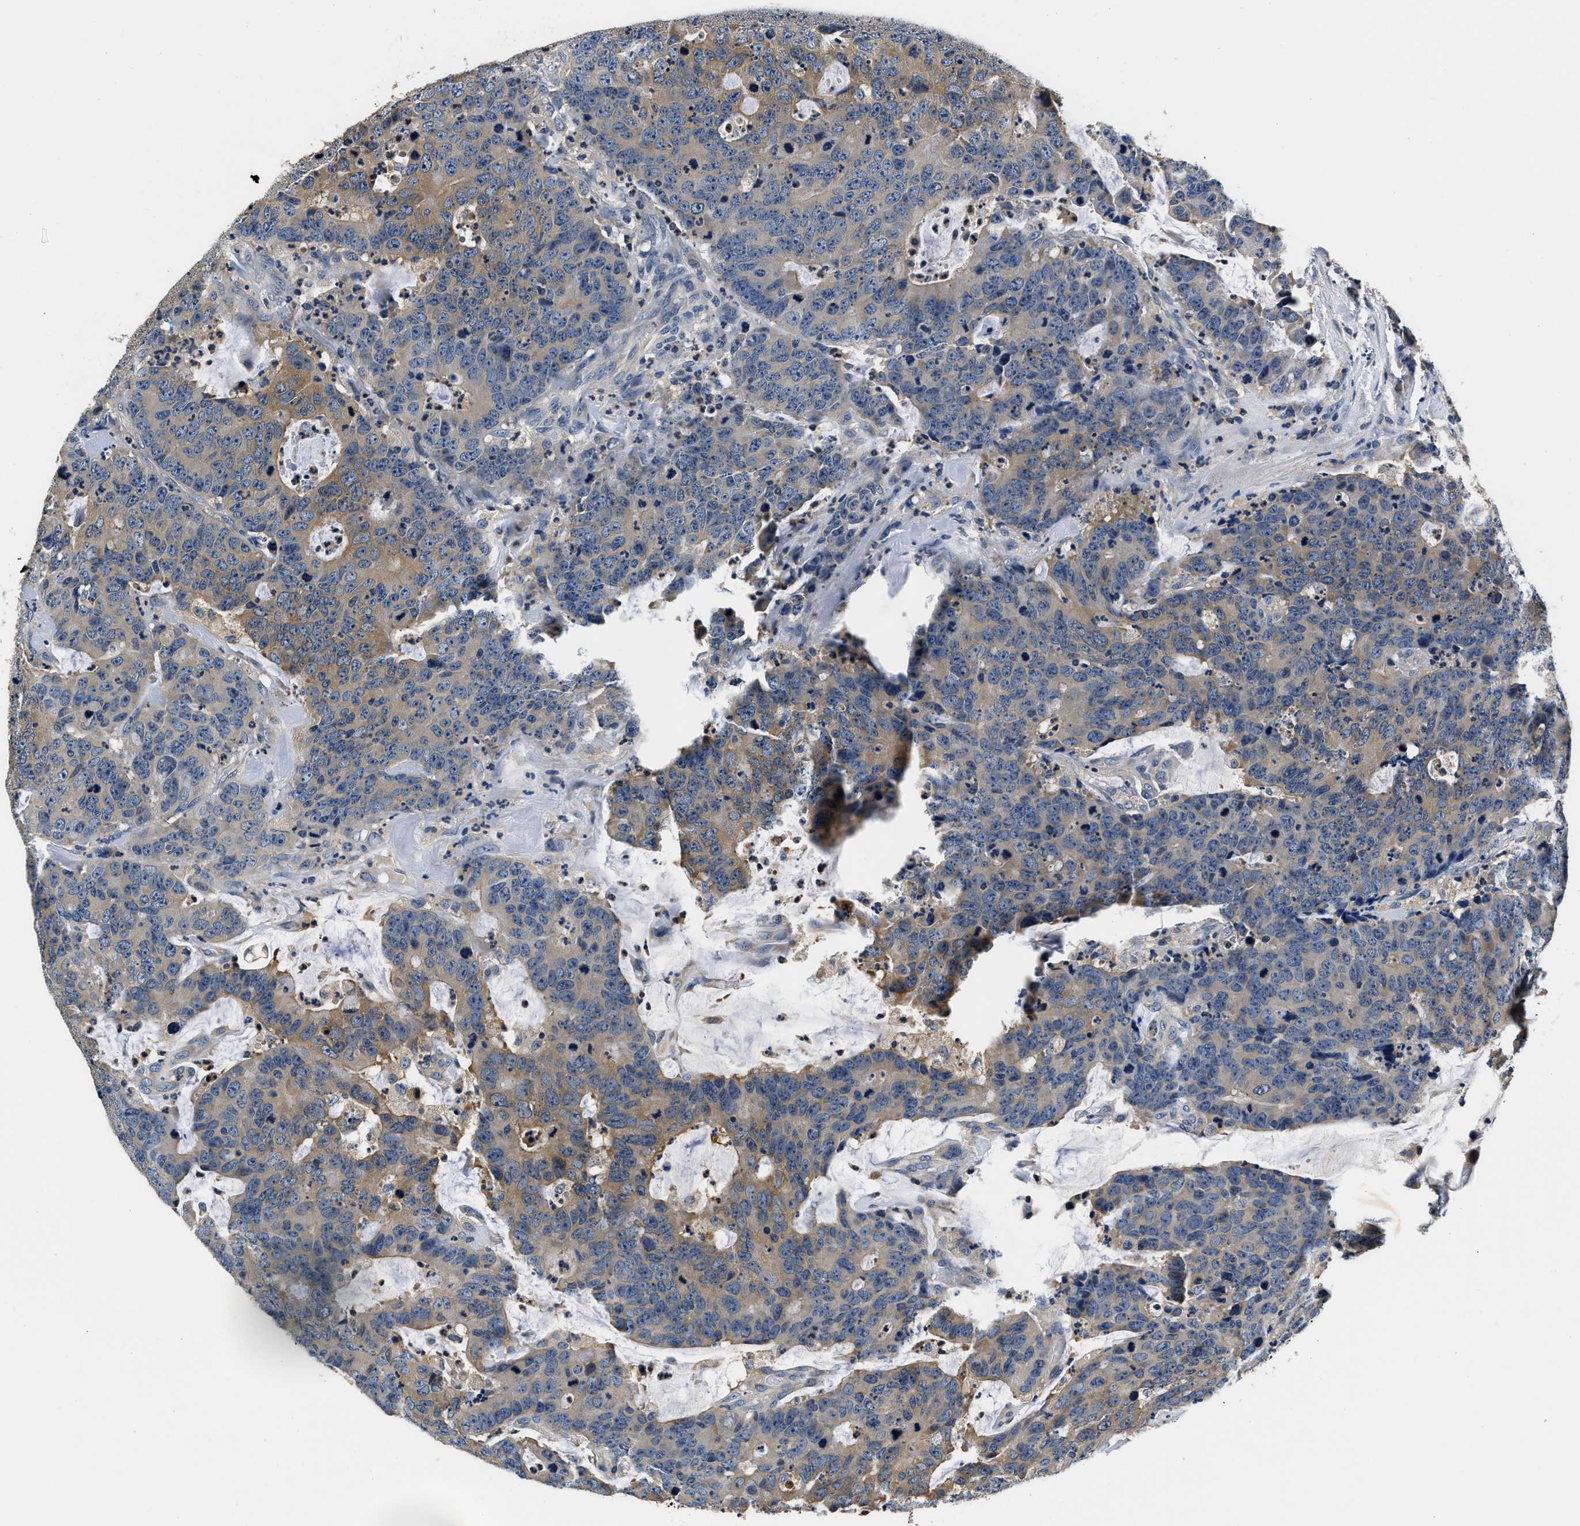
{"staining": {"intensity": "moderate", "quantity": ">75%", "location": "cytoplasmic/membranous"}, "tissue": "colorectal cancer", "cell_type": "Tumor cells", "image_type": "cancer", "snomed": [{"axis": "morphology", "description": "Adenocarcinoma, NOS"}, {"axis": "topography", "description": "Colon"}], "caption": "Human colorectal adenocarcinoma stained for a protein (brown) shows moderate cytoplasmic/membranous positive expression in approximately >75% of tumor cells.", "gene": "RESF1", "patient": {"sex": "female", "age": 86}}